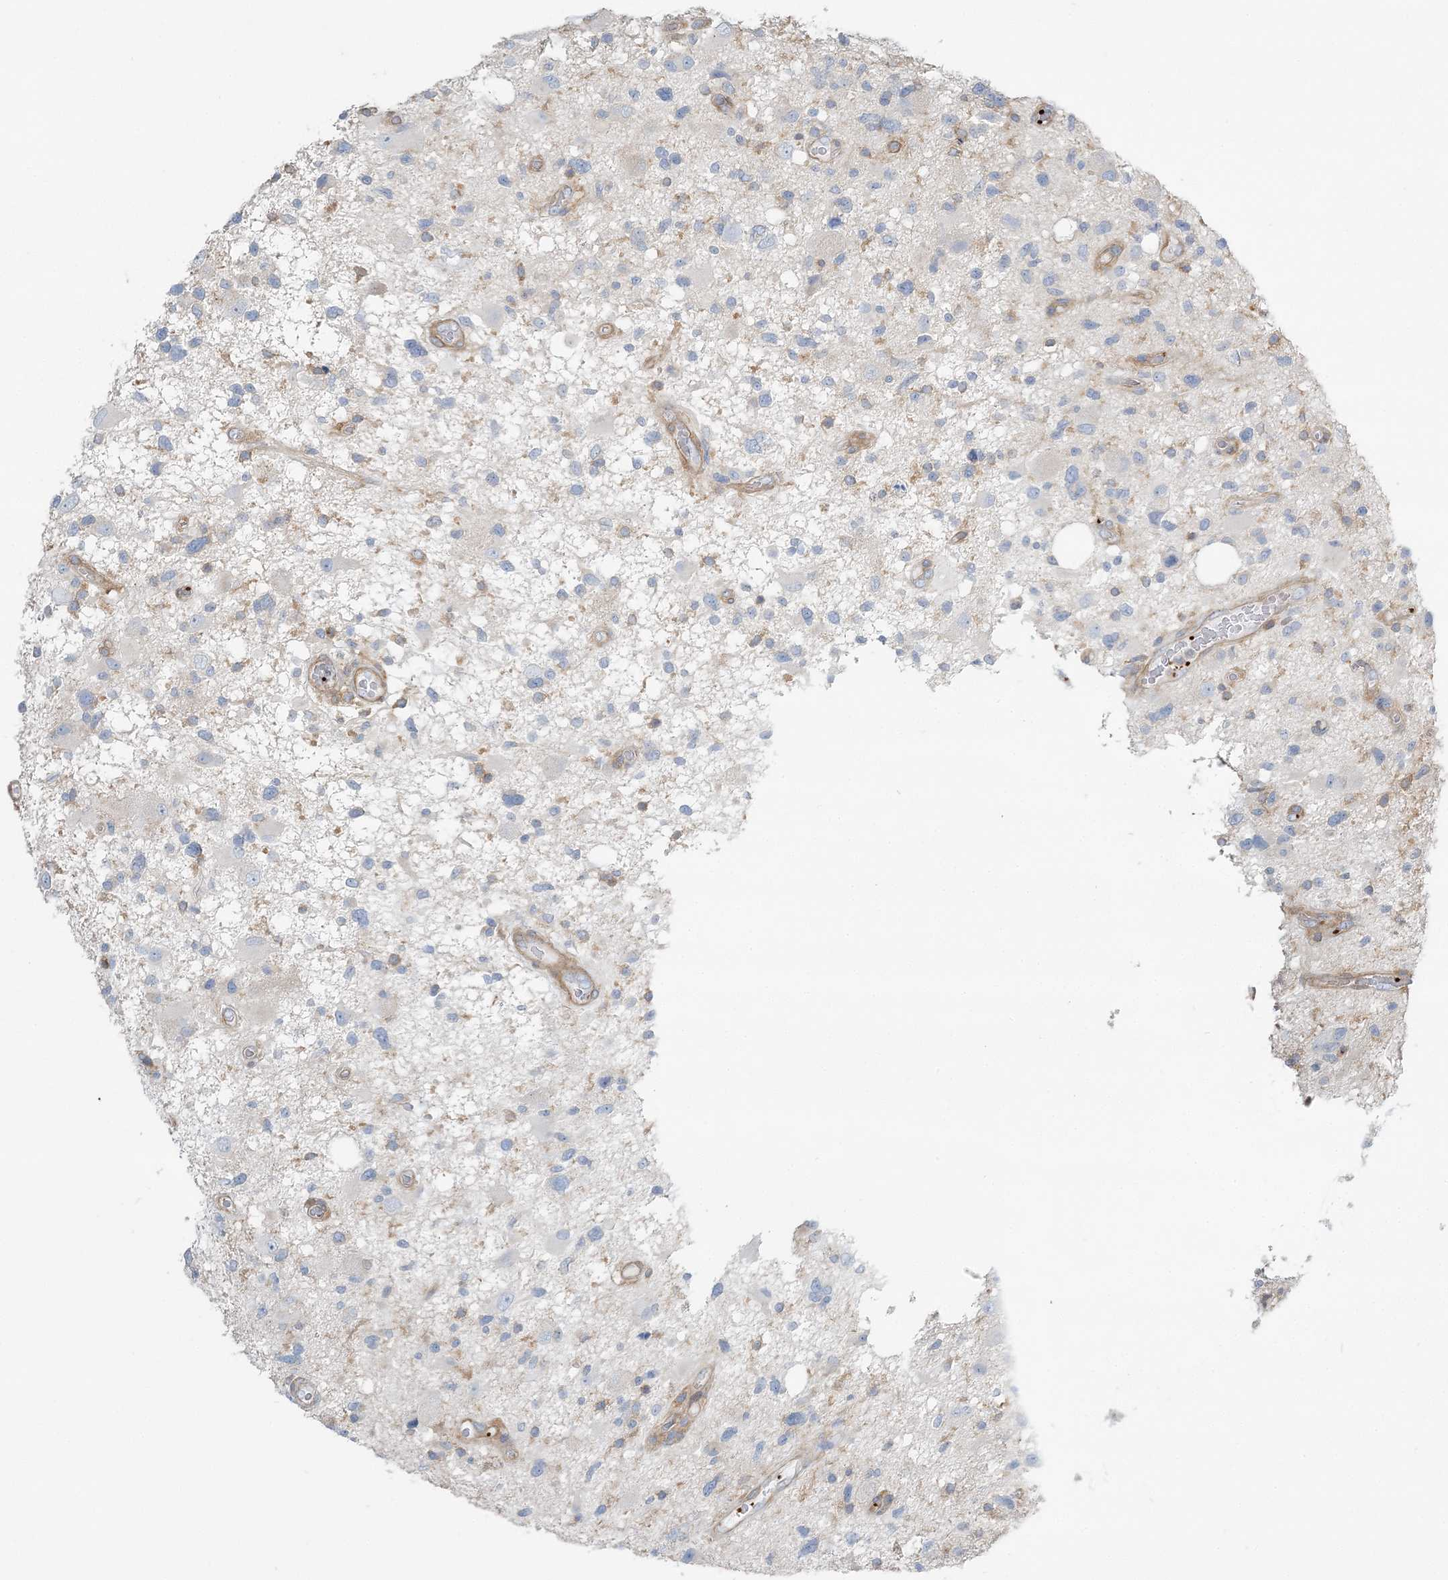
{"staining": {"intensity": "negative", "quantity": "none", "location": "none"}, "tissue": "glioma", "cell_type": "Tumor cells", "image_type": "cancer", "snomed": [{"axis": "morphology", "description": "Glioma, malignant, High grade"}, {"axis": "topography", "description": "Brain"}], "caption": "Malignant glioma (high-grade) stained for a protein using immunohistochemistry exhibits no staining tumor cells.", "gene": "CUEDC2", "patient": {"sex": "male", "age": 33}}